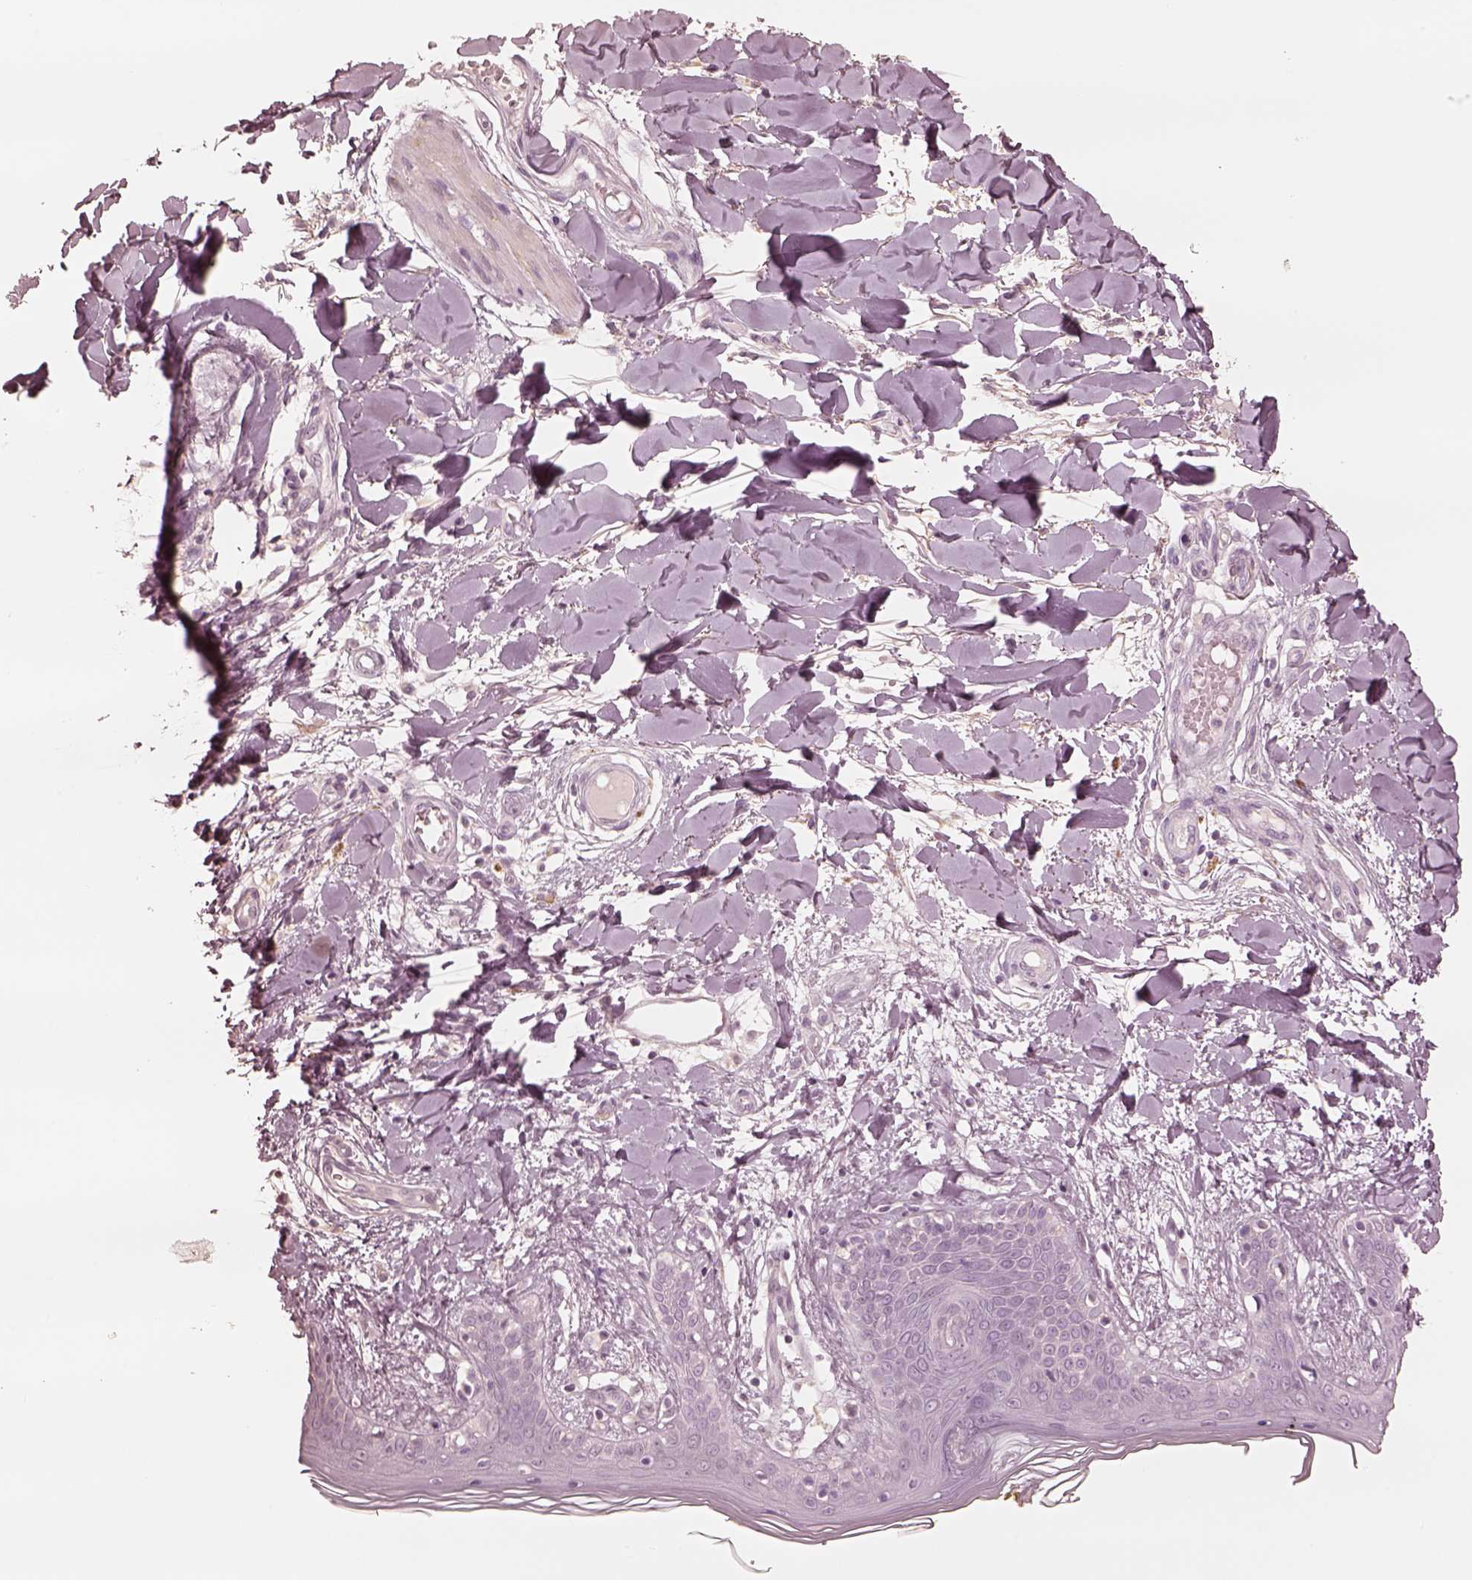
{"staining": {"intensity": "negative", "quantity": "none", "location": "none"}, "tissue": "skin", "cell_type": "Fibroblasts", "image_type": "normal", "snomed": [{"axis": "morphology", "description": "Normal tissue, NOS"}, {"axis": "topography", "description": "Skin"}], "caption": "Immunohistochemical staining of benign human skin reveals no significant expression in fibroblasts. The staining is performed using DAB (3,3'-diaminobenzidine) brown chromogen with nuclei counter-stained in using hematoxylin.", "gene": "DNAAF9", "patient": {"sex": "female", "age": 34}}